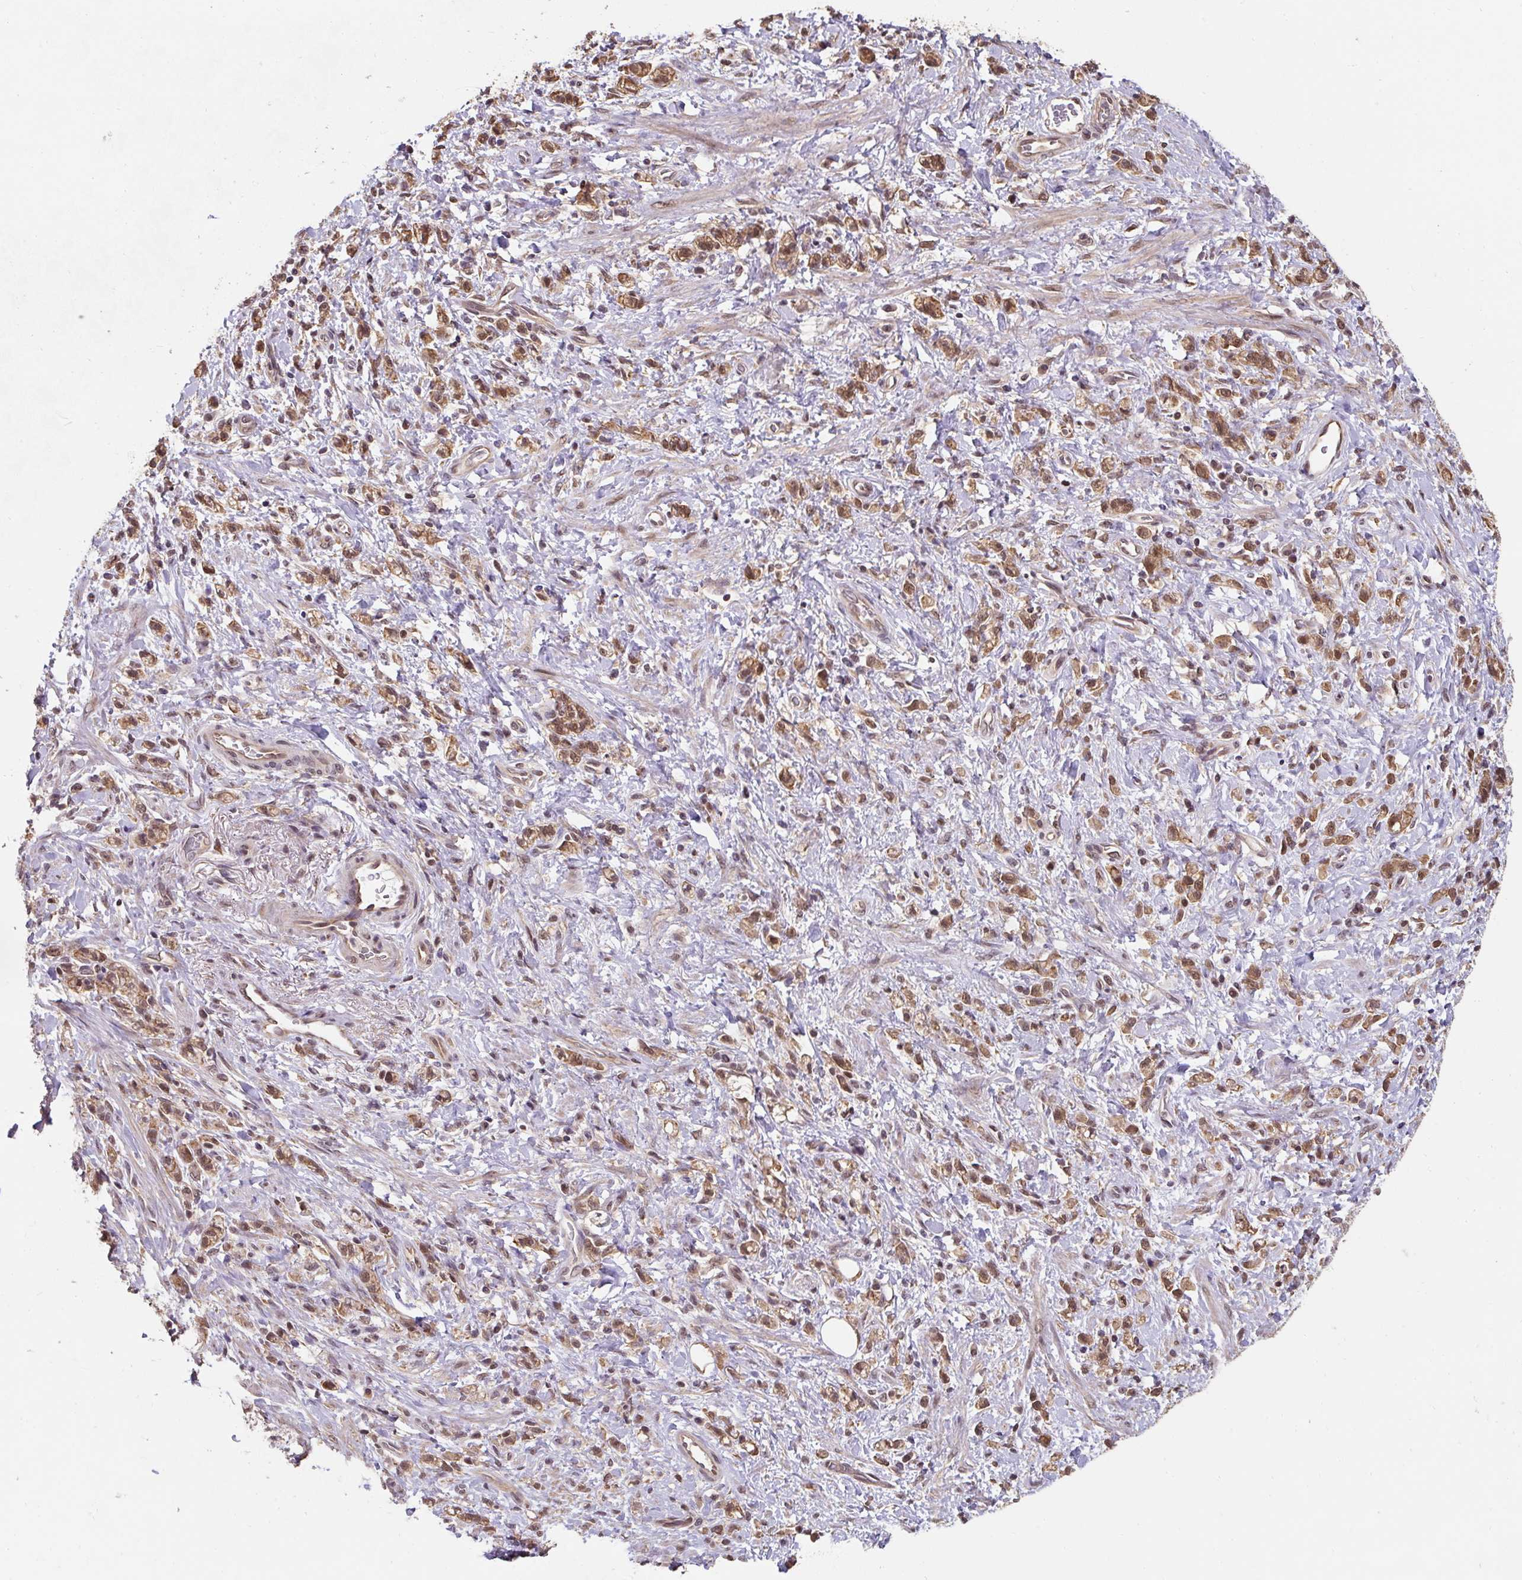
{"staining": {"intensity": "moderate", "quantity": ">75%", "location": "cytoplasmic/membranous,nuclear"}, "tissue": "stomach cancer", "cell_type": "Tumor cells", "image_type": "cancer", "snomed": [{"axis": "morphology", "description": "Adenocarcinoma, NOS"}, {"axis": "topography", "description": "Stomach"}], "caption": "Immunohistochemical staining of human stomach cancer displays moderate cytoplasmic/membranous and nuclear protein expression in about >75% of tumor cells.", "gene": "ST13", "patient": {"sex": "male", "age": 77}}